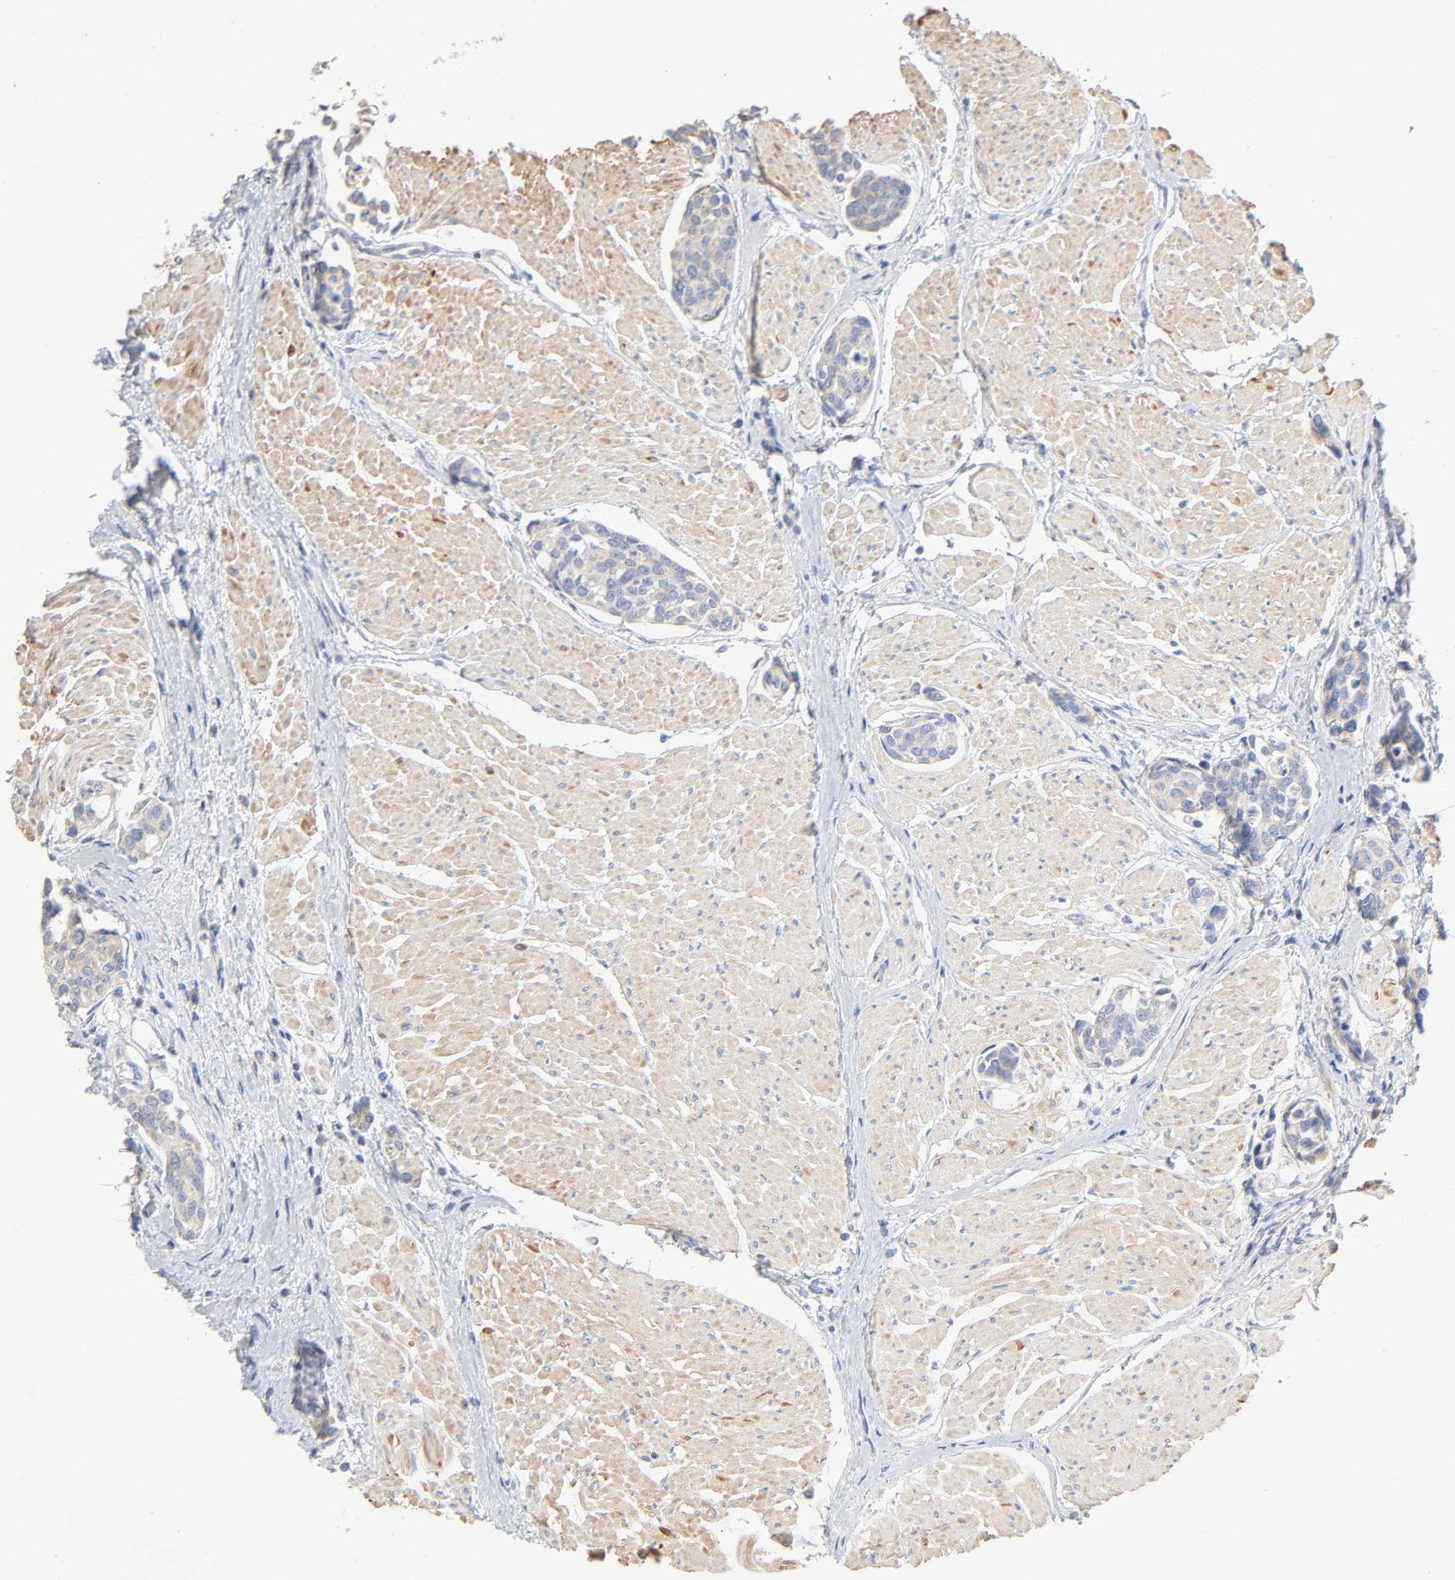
{"staining": {"intensity": "weak", "quantity": ">75%", "location": "cytoplasmic/membranous"}, "tissue": "urothelial cancer", "cell_type": "Tumor cells", "image_type": "cancer", "snomed": [{"axis": "morphology", "description": "Urothelial carcinoma, High grade"}, {"axis": "topography", "description": "Urinary bladder"}], "caption": "High-magnification brightfield microscopy of urothelial cancer stained with DAB (3,3'-diaminobenzidine) (brown) and counterstained with hematoxylin (blue). tumor cells exhibit weak cytoplasmic/membranous expression is present in about>75% of cells.", "gene": "SYT16", "patient": {"sex": "male", "age": 78}}